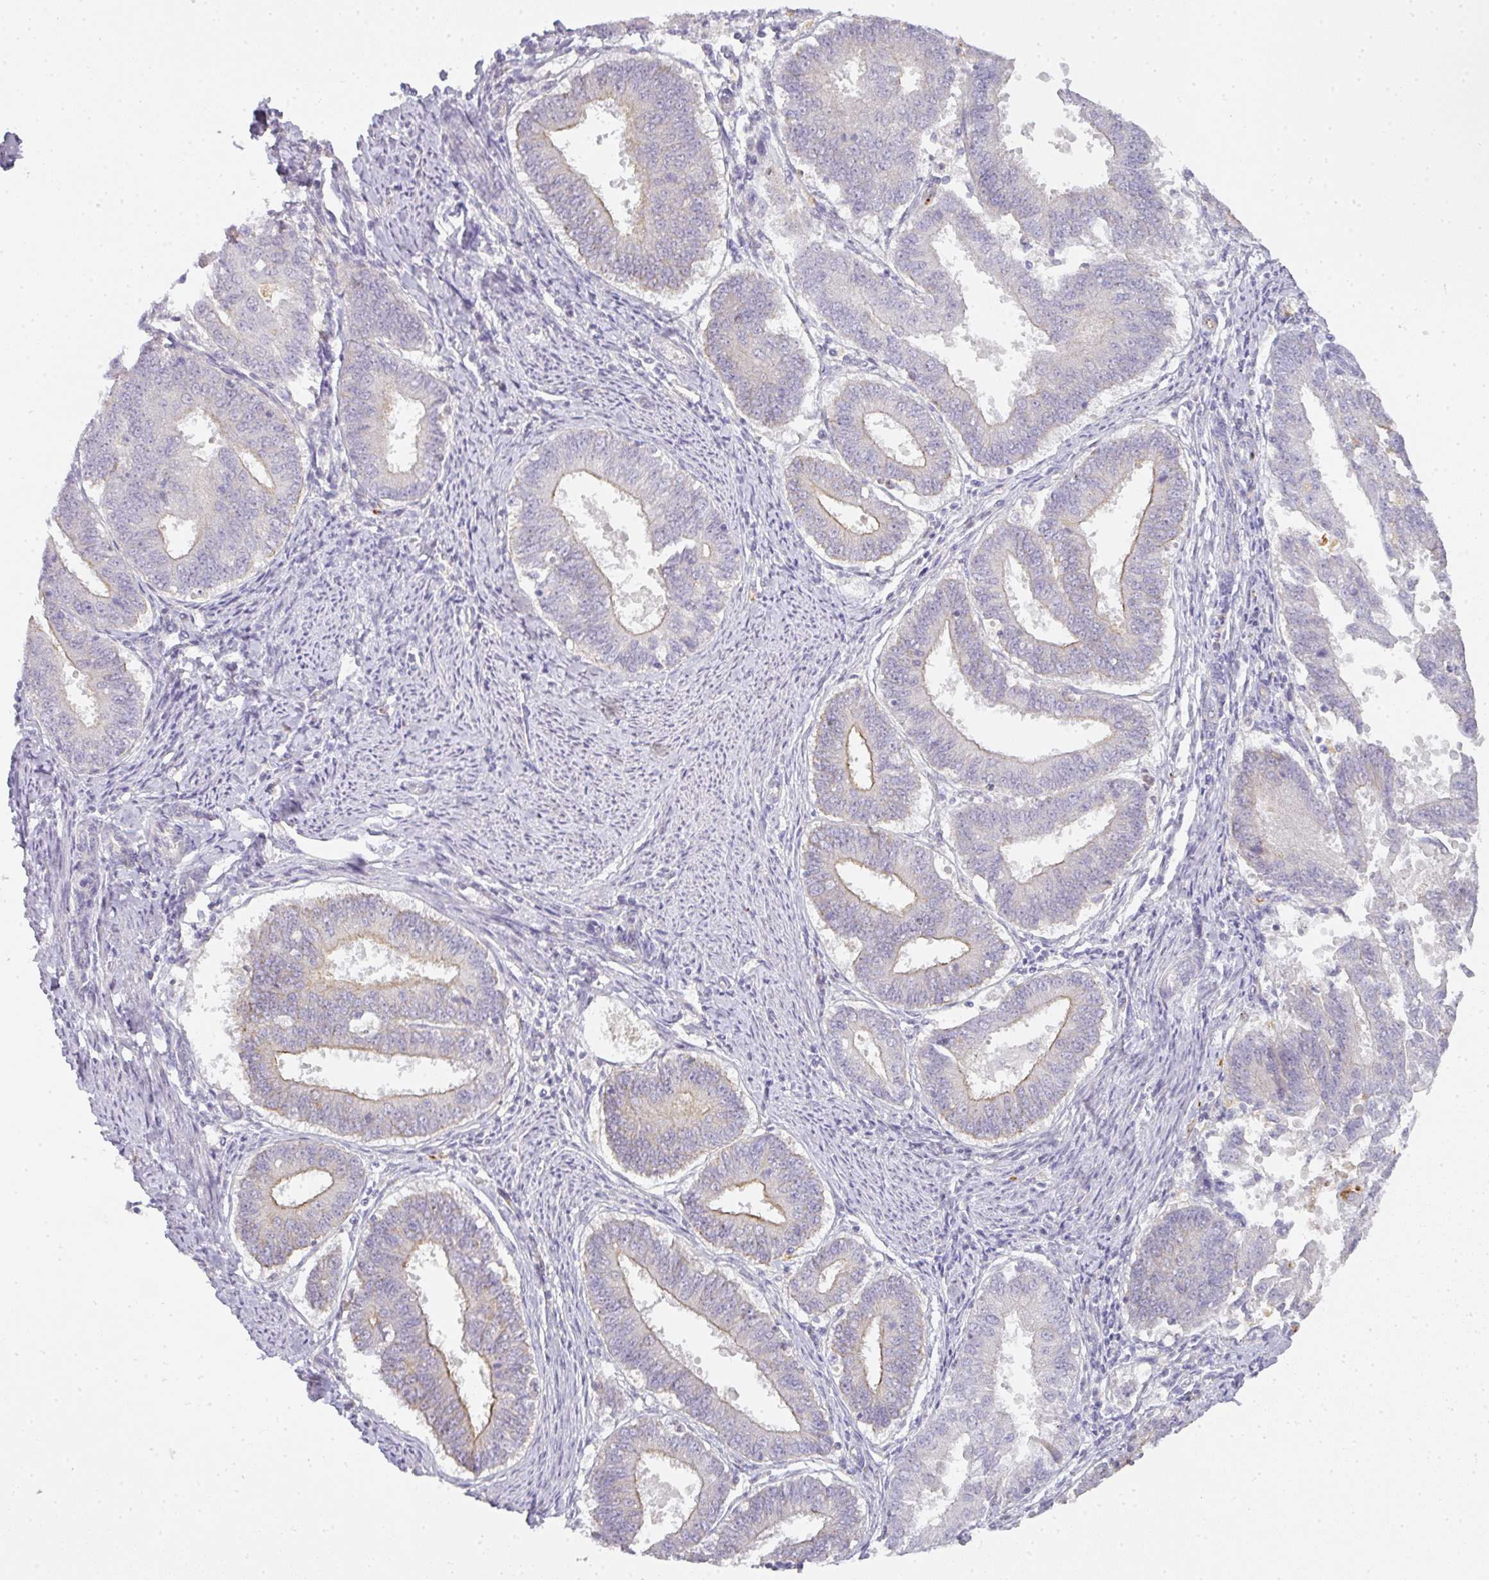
{"staining": {"intensity": "weak", "quantity": "<25%", "location": "cytoplasmic/membranous"}, "tissue": "endometrial cancer", "cell_type": "Tumor cells", "image_type": "cancer", "snomed": [{"axis": "morphology", "description": "Adenocarcinoma, NOS"}, {"axis": "topography", "description": "Endometrium"}], "caption": "A high-resolution histopathology image shows immunohistochemistry staining of endometrial cancer (adenocarcinoma), which demonstrates no significant expression in tumor cells.", "gene": "HHEX", "patient": {"sex": "female", "age": 73}}